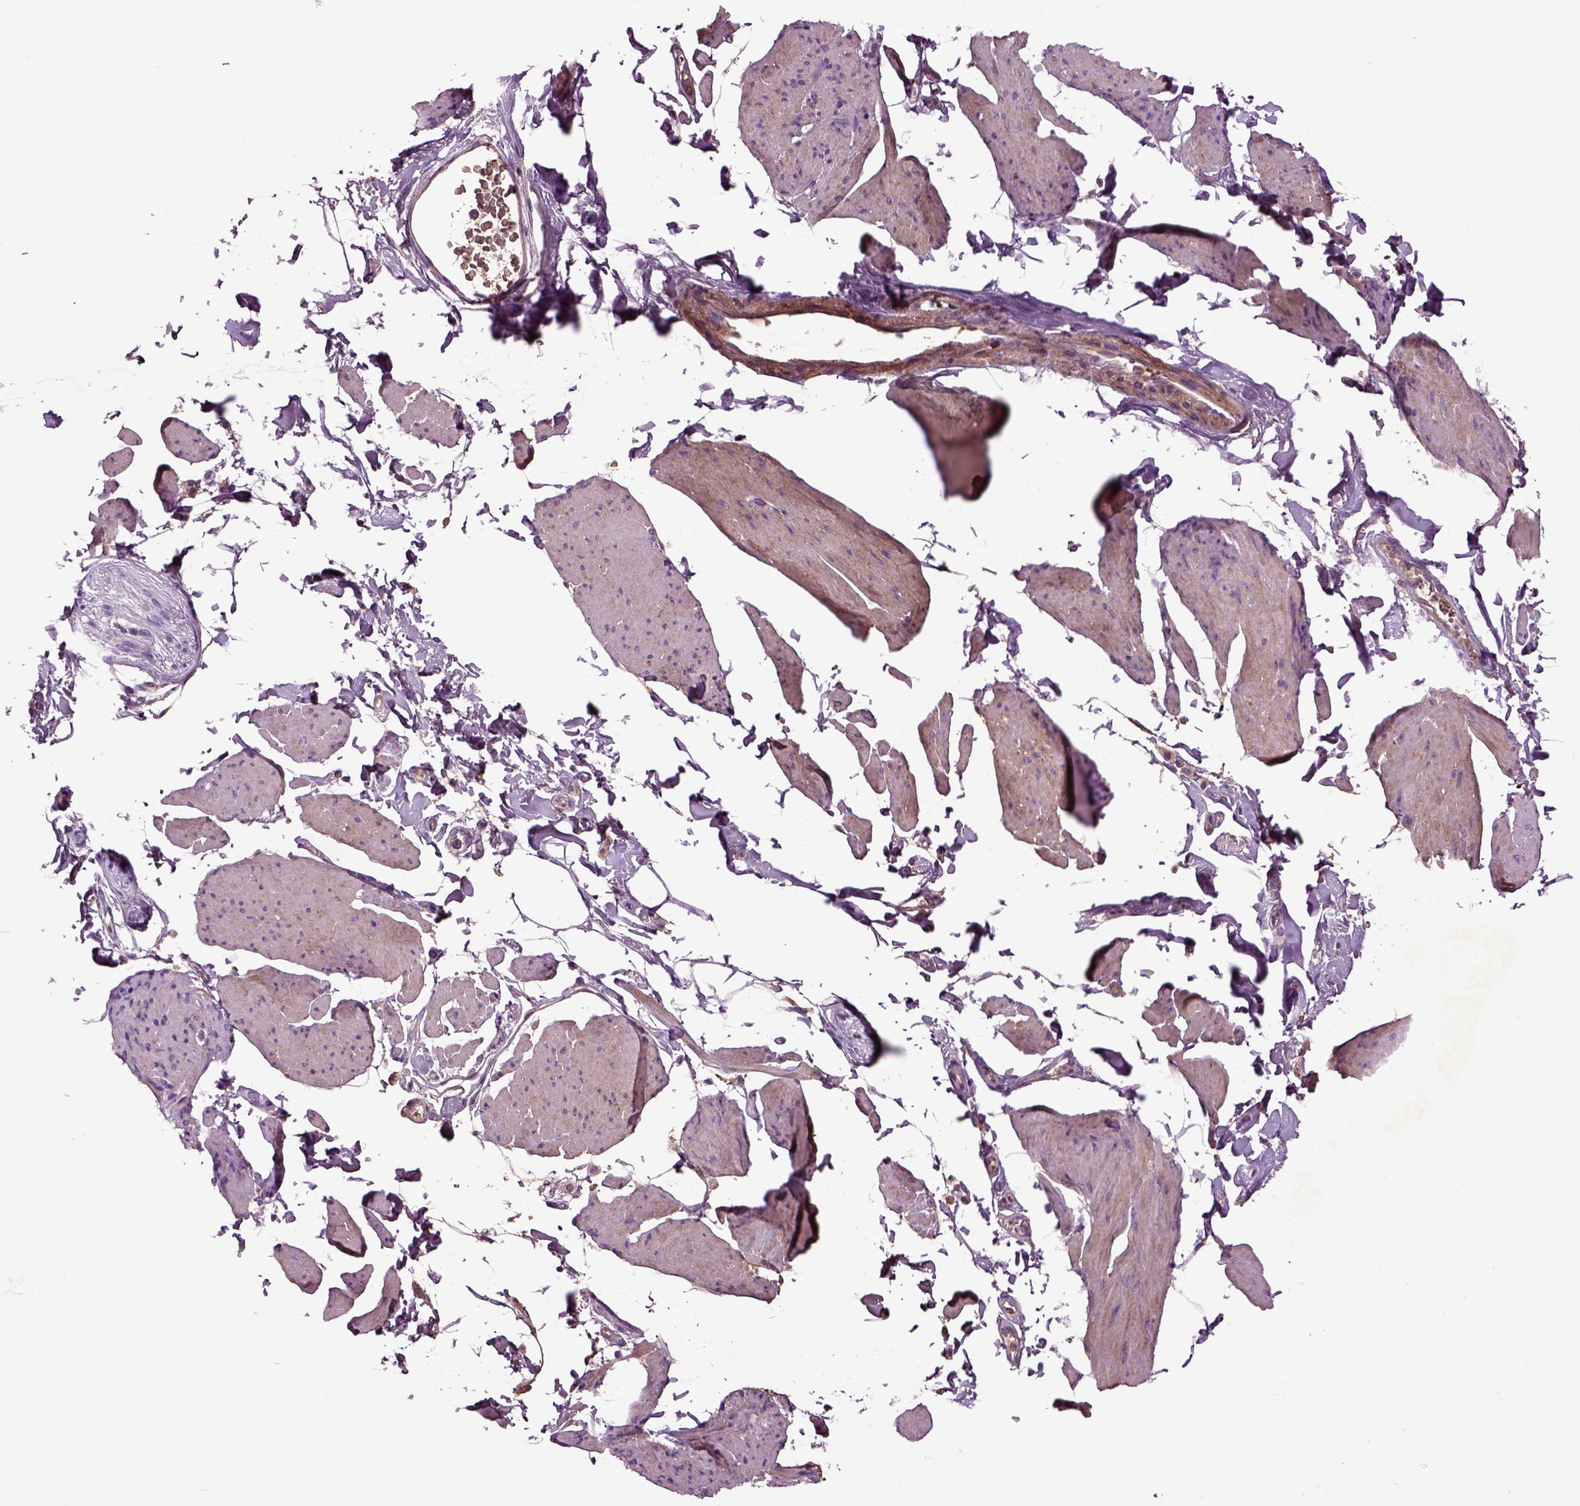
{"staining": {"intensity": "moderate", "quantity": "25%-75%", "location": "cytoplasmic/membranous"}, "tissue": "smooth muscle", "cell_type": "Smooth muscle cells", "image_type": "normal", "snomed": [{"axis": "morphology", "description": "Normal tissue, NOS"}, {"axis": "topography", "description": "Adipose tissue"}, {"axis": "topography", "description": "Smooth muscle"}, {"axis": "topography", "description": "Peripheral nerve tissue"}], "caption": "Normal smooth muscle reveals moderate cytoplasmic/membranous expression in about 25%-75% of smooth muscle cells.", "gene": "SPON1", "patient": {"sex": "male", "age": 83}}